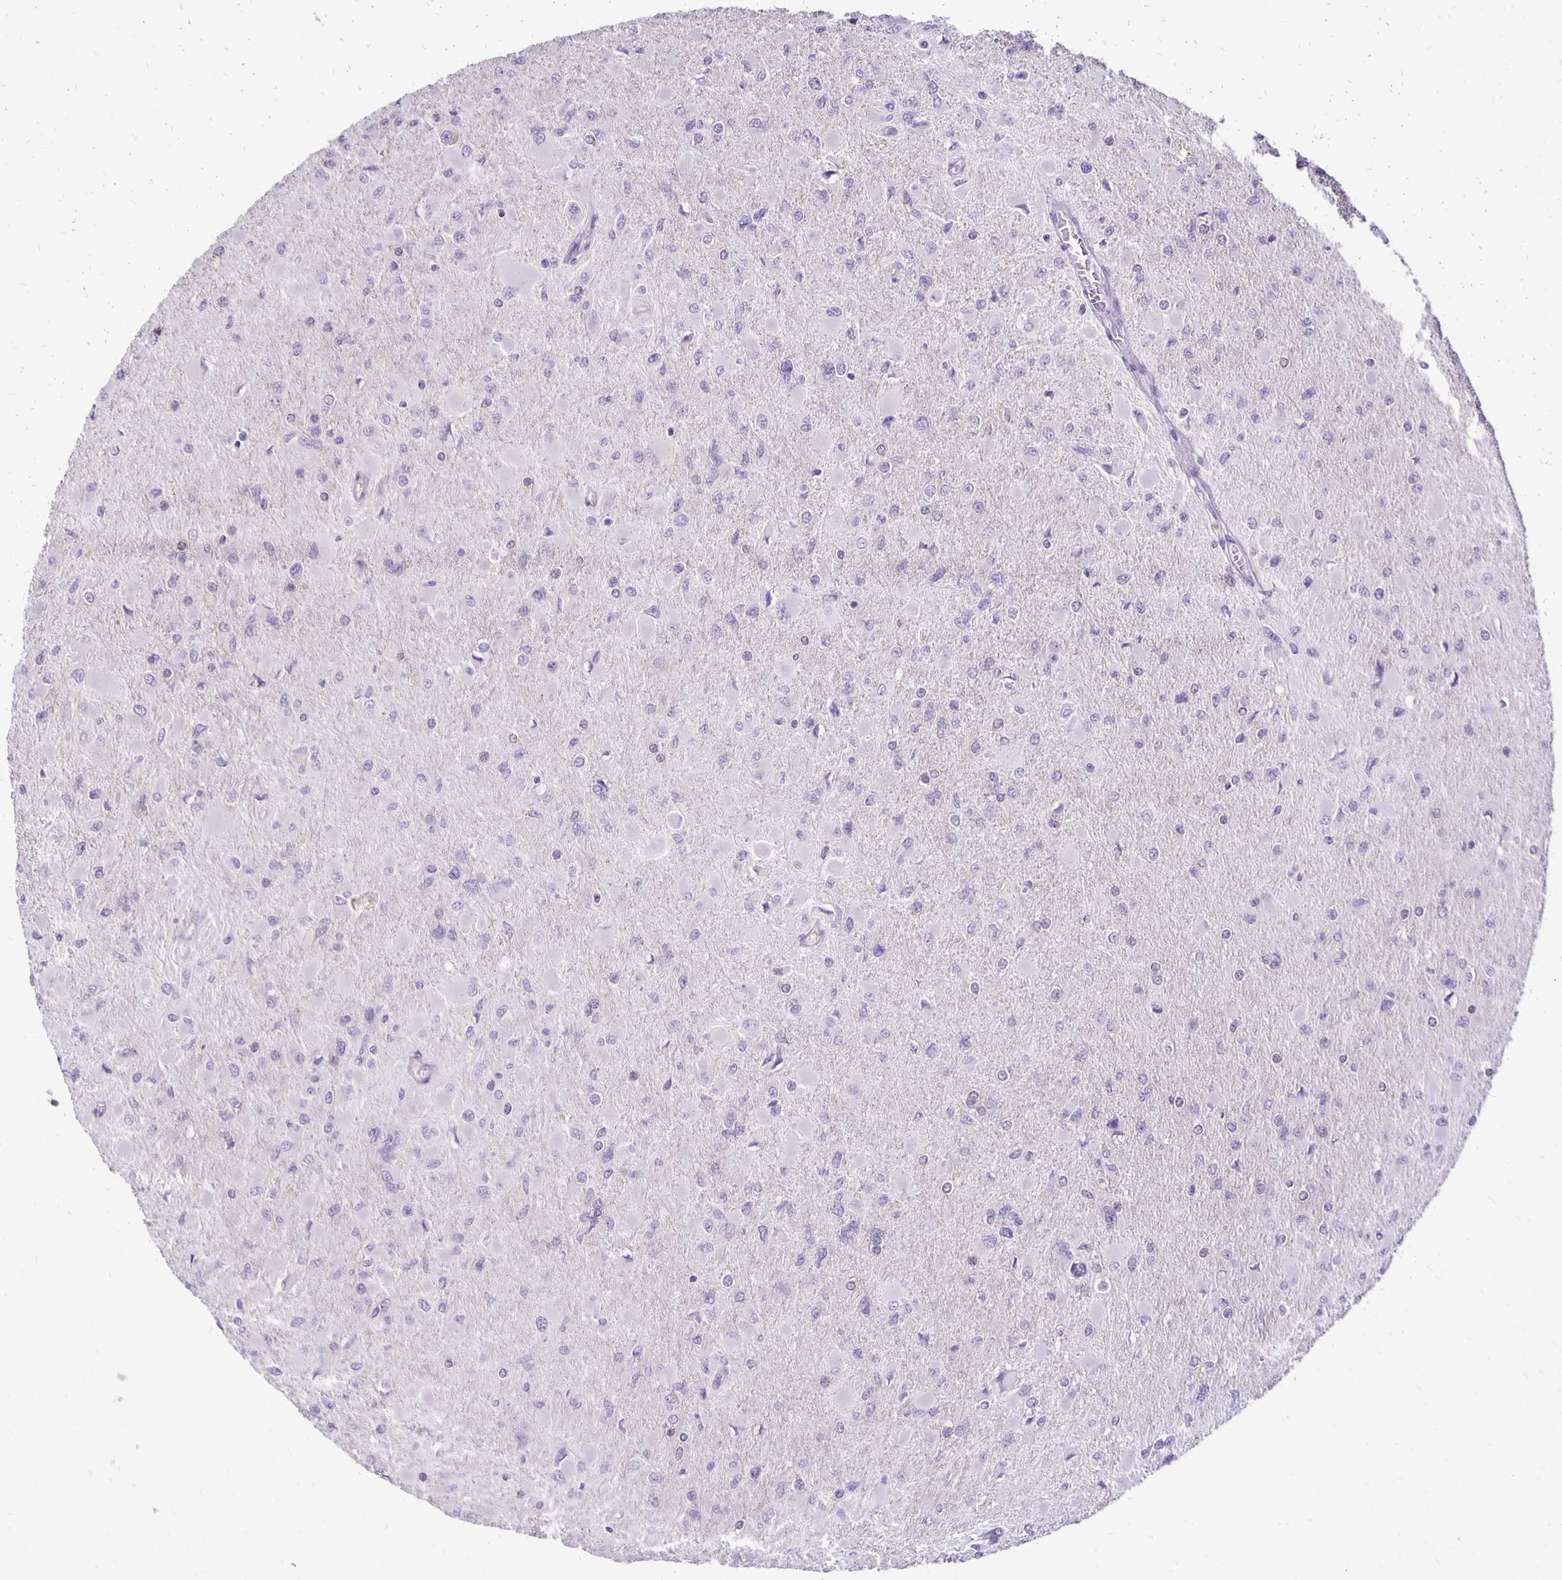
{"staining": {"intensity": "negative", "quantity": "none", "location": "none"}, "tissue": "glioma", "cell_type": "Tumor cells", "image_type": "cancer", "snomed": [{"axis": "morphology", "description": "Glioma, malignant, High grade"}, {"axis": "topography", "description": "Cerebral cortex"}], "caption": "This is an immunohistochemistry (IHC) histopathology image of glioma. There is no staining in tumor cells.", "gene": "ANKRD45", "patient": {"sex": "female", "age": 36}}